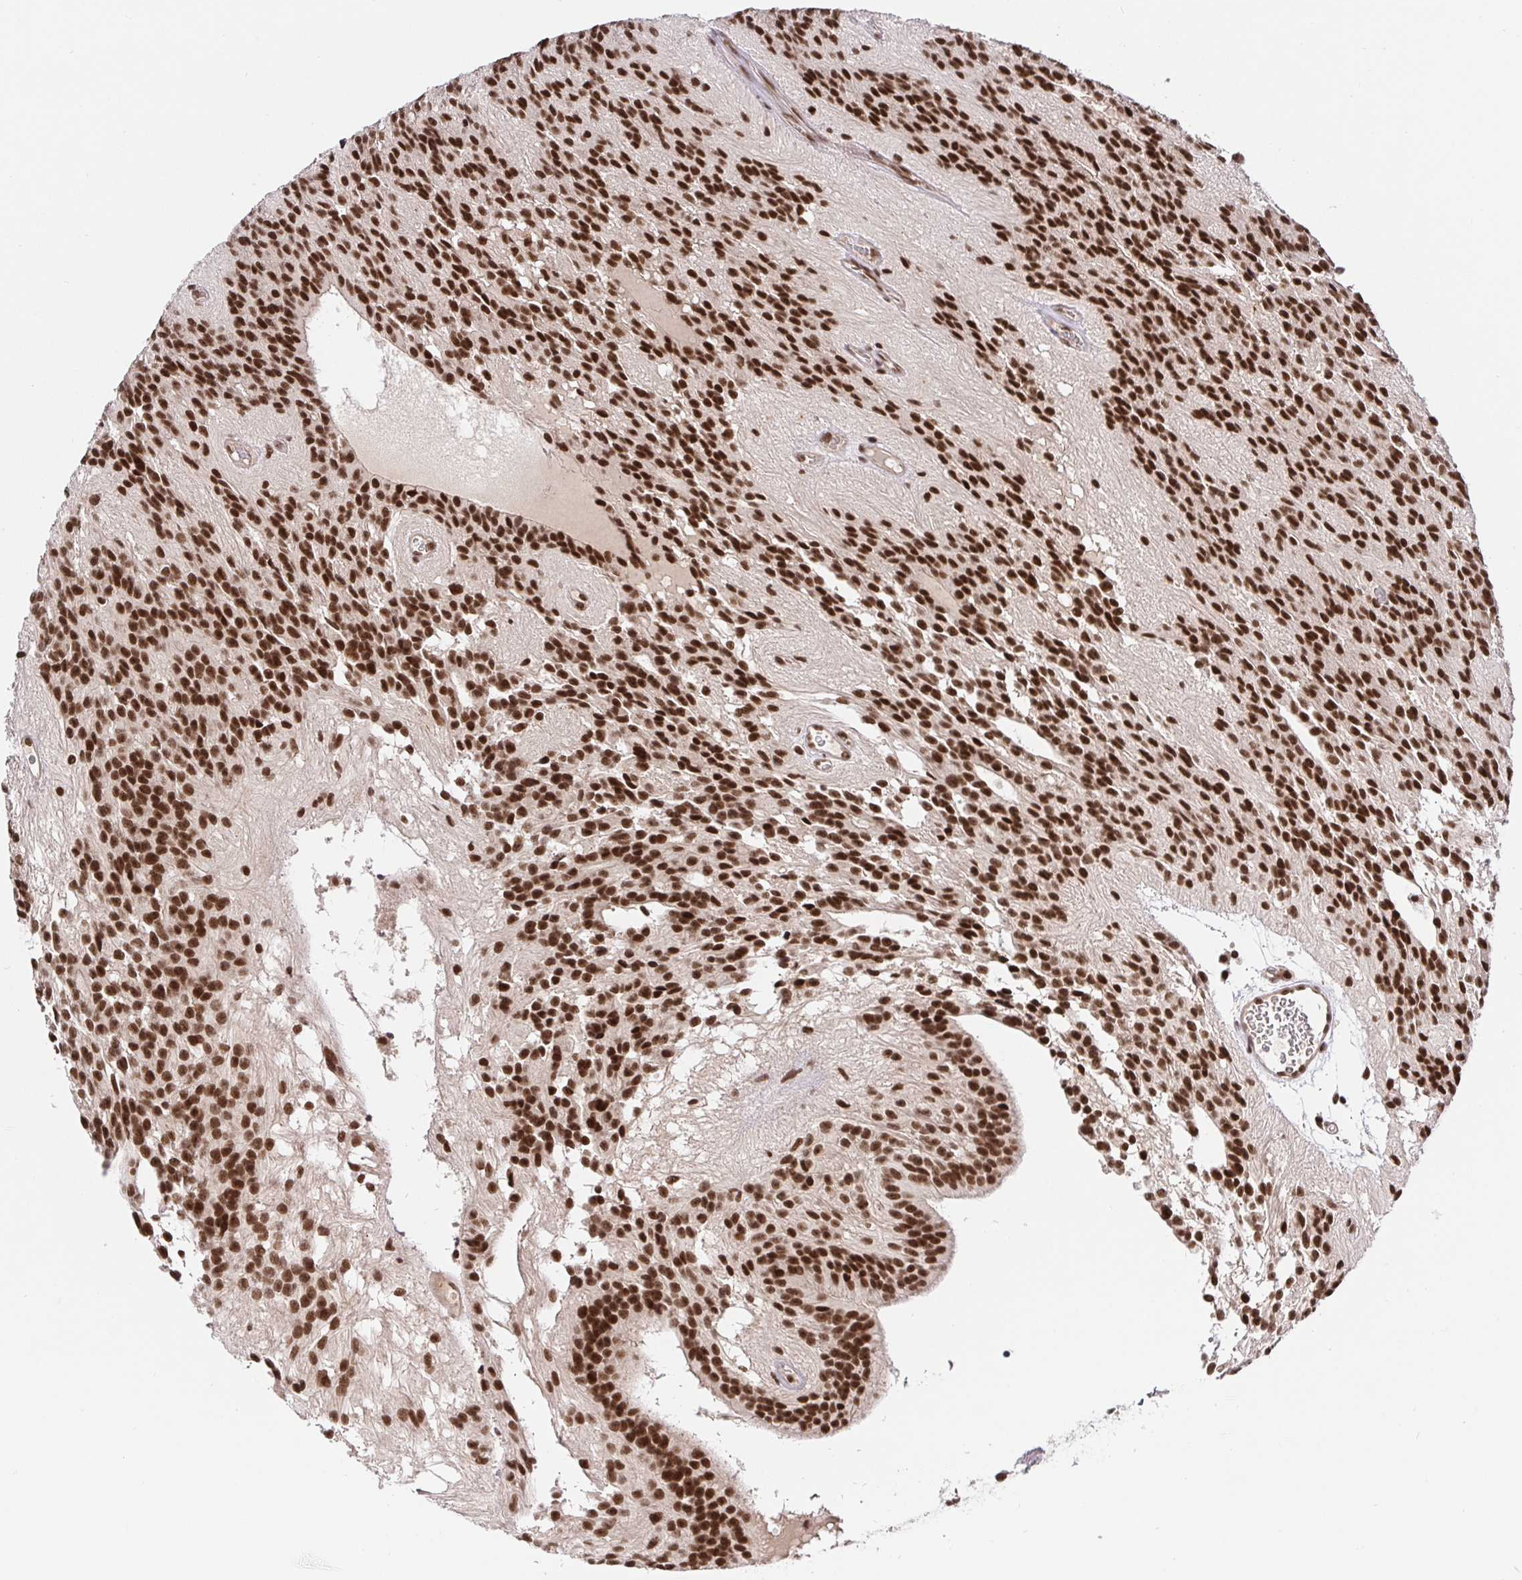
{"staining": {"intensity": "strong", "quantity": ">75%", "location": "nuclear"}, "tissue": "glioma", "cell_type": "Tumor cells", "image_type": "cancer", "snomed": [{"axis": "morphology", "description": "Glioma, malignant, Low grade"}, {"axis": "topography", "description": "Brain"}], "caption": "About >75% of tumor cells in human glioma display strong nuclear protein expression as visualized by brown immunohistochemical staining.", "gene": "USF1", "patient": {"sex": "male", "age": 31}}